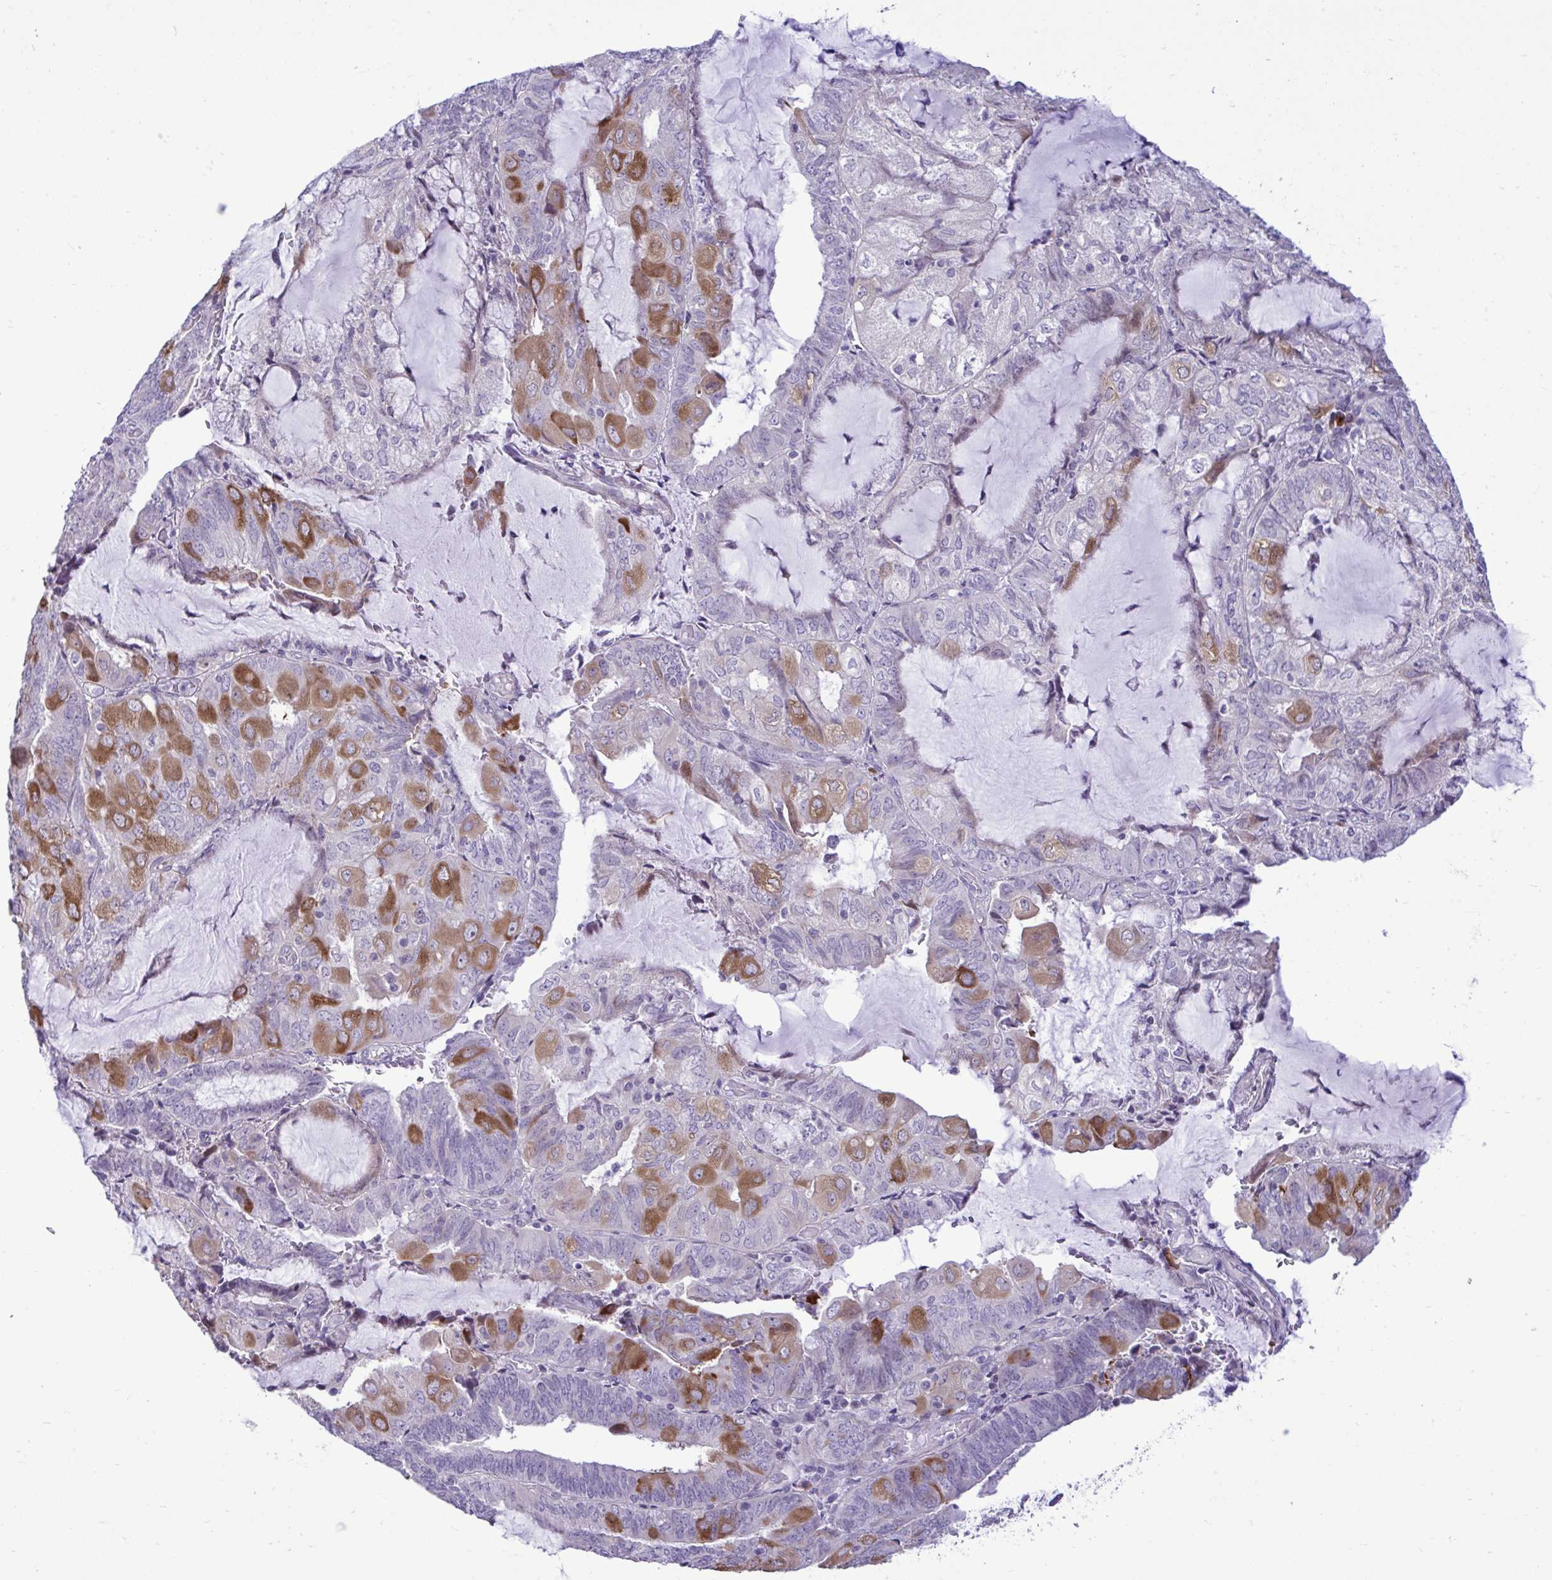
{"staining": {"intensity": "moderate", "quantity": "<25%", "location": "cytoplasmic/membranous"}, "tissue": "endometrial cancer", "cell_type": "Tumor cells", "image_type": "cancer", "snomed": [{"axis": "morphology", "description": "Adenocarcinoma, NOS"}, {"axis": "topography", "description": "Endometrium"}], "caption": "IHC photomicrograph of human adenocarcinoma (endometrial) stained for a protein (brown), which shows low levels of moderate cytoplasmic/membranous positivity in approximately <25% of tumor cells.", "gene": "SPAG1", "patient": {"sex": "female", "age": 81}}